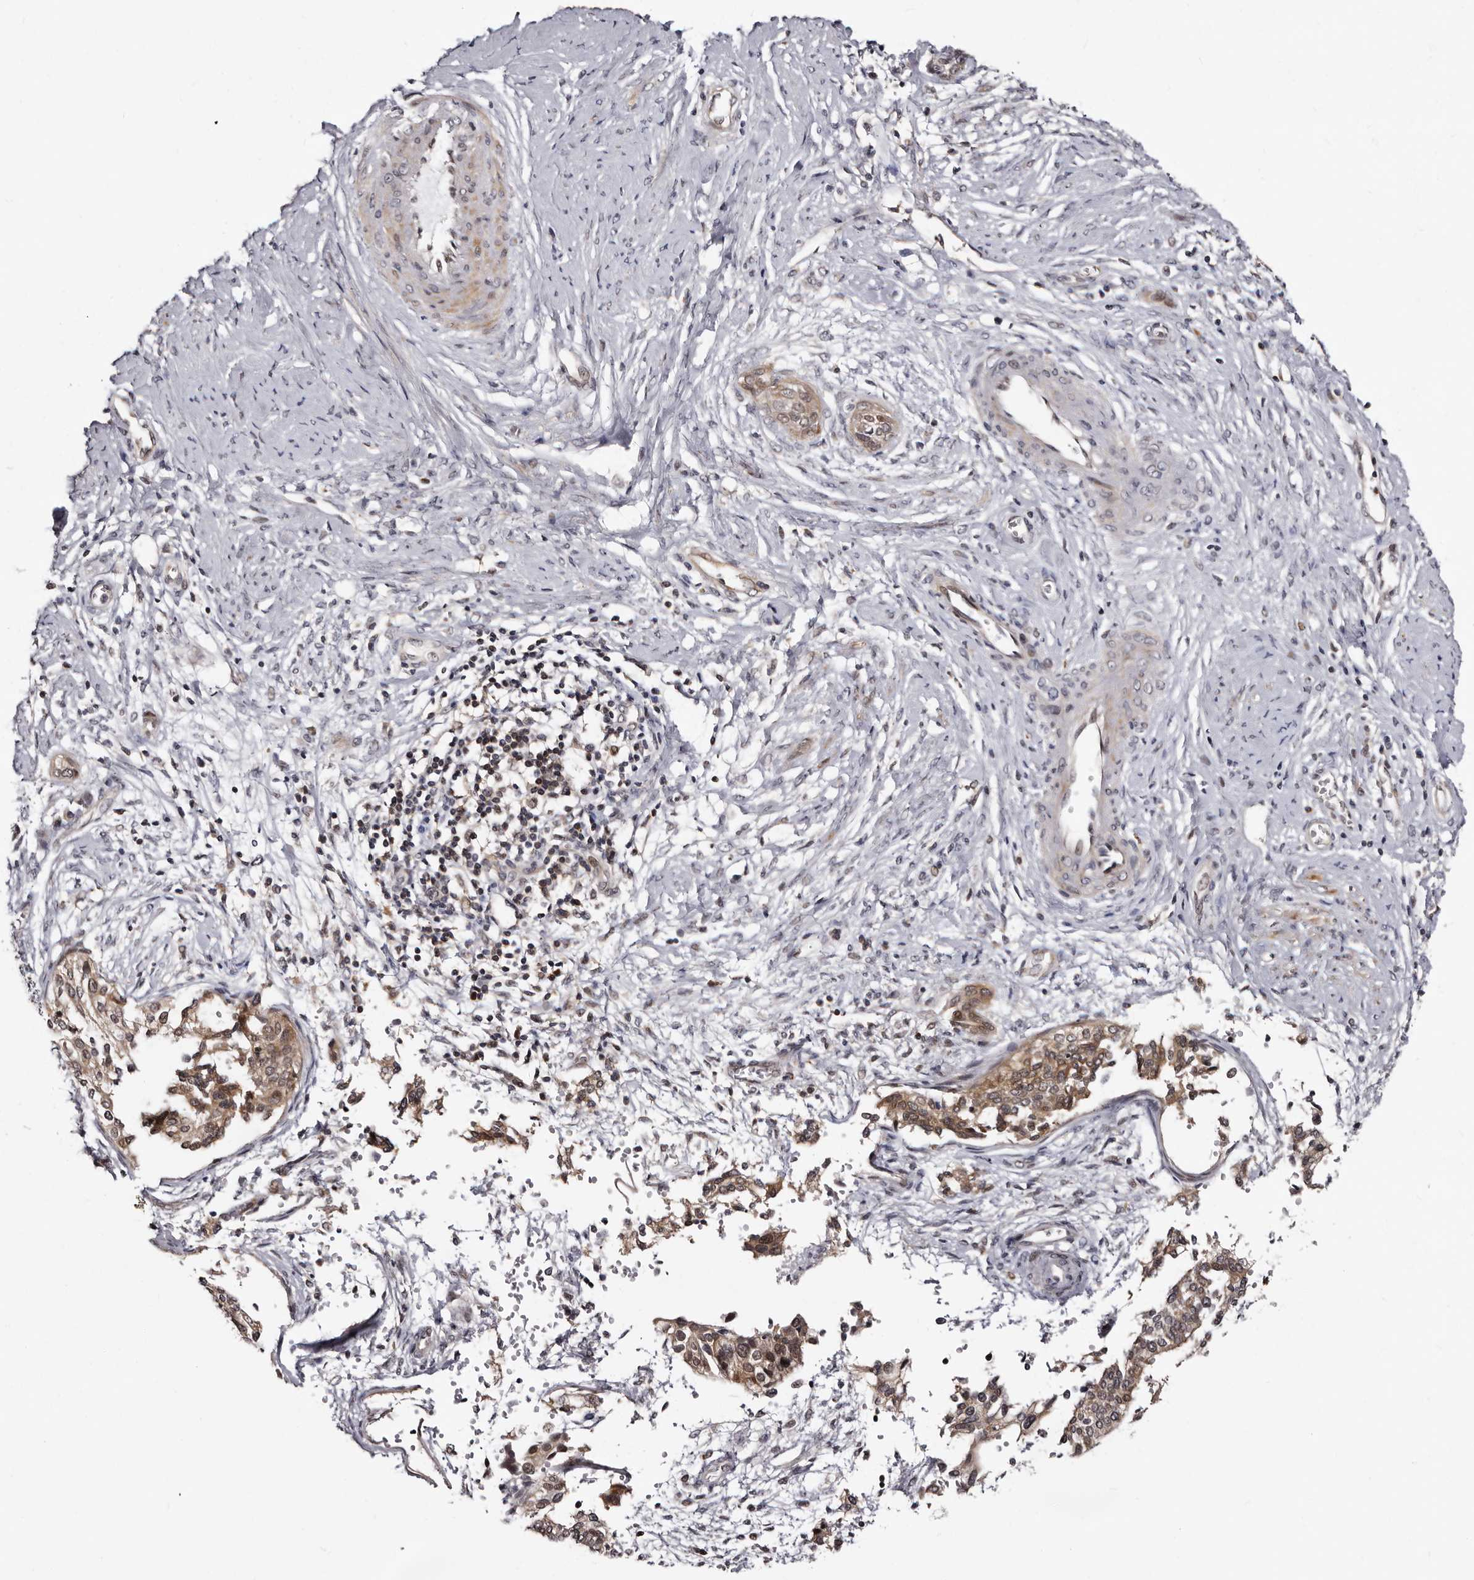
{"staining": {"intensity": "moderate", "quantity": "<25%", "location": "cytoplasmic/membranous,nuclear"}, "tissue": "cervical cancer", "cell_type": "Tumor cells", "image_type": "cancer", "snomed": [{"axis": "morphology", "description": "Squamous cell carcinoma, NOS"}, {"axis": "topography", "description": "Cervix"}], "caption": "High-magnification brightfield microscopy of cervical cancer stained with DAB (3,3'-diaminobenzidine) (brown) and counterstained with hematoxylin (blue). tumor cells exhibit moderate cytoplasmic/membranous and nuclear positivity is seen in approximately<25% of cells.", "gene": "PHF20L1", "patient": {"sex": "female", "age": 37}}